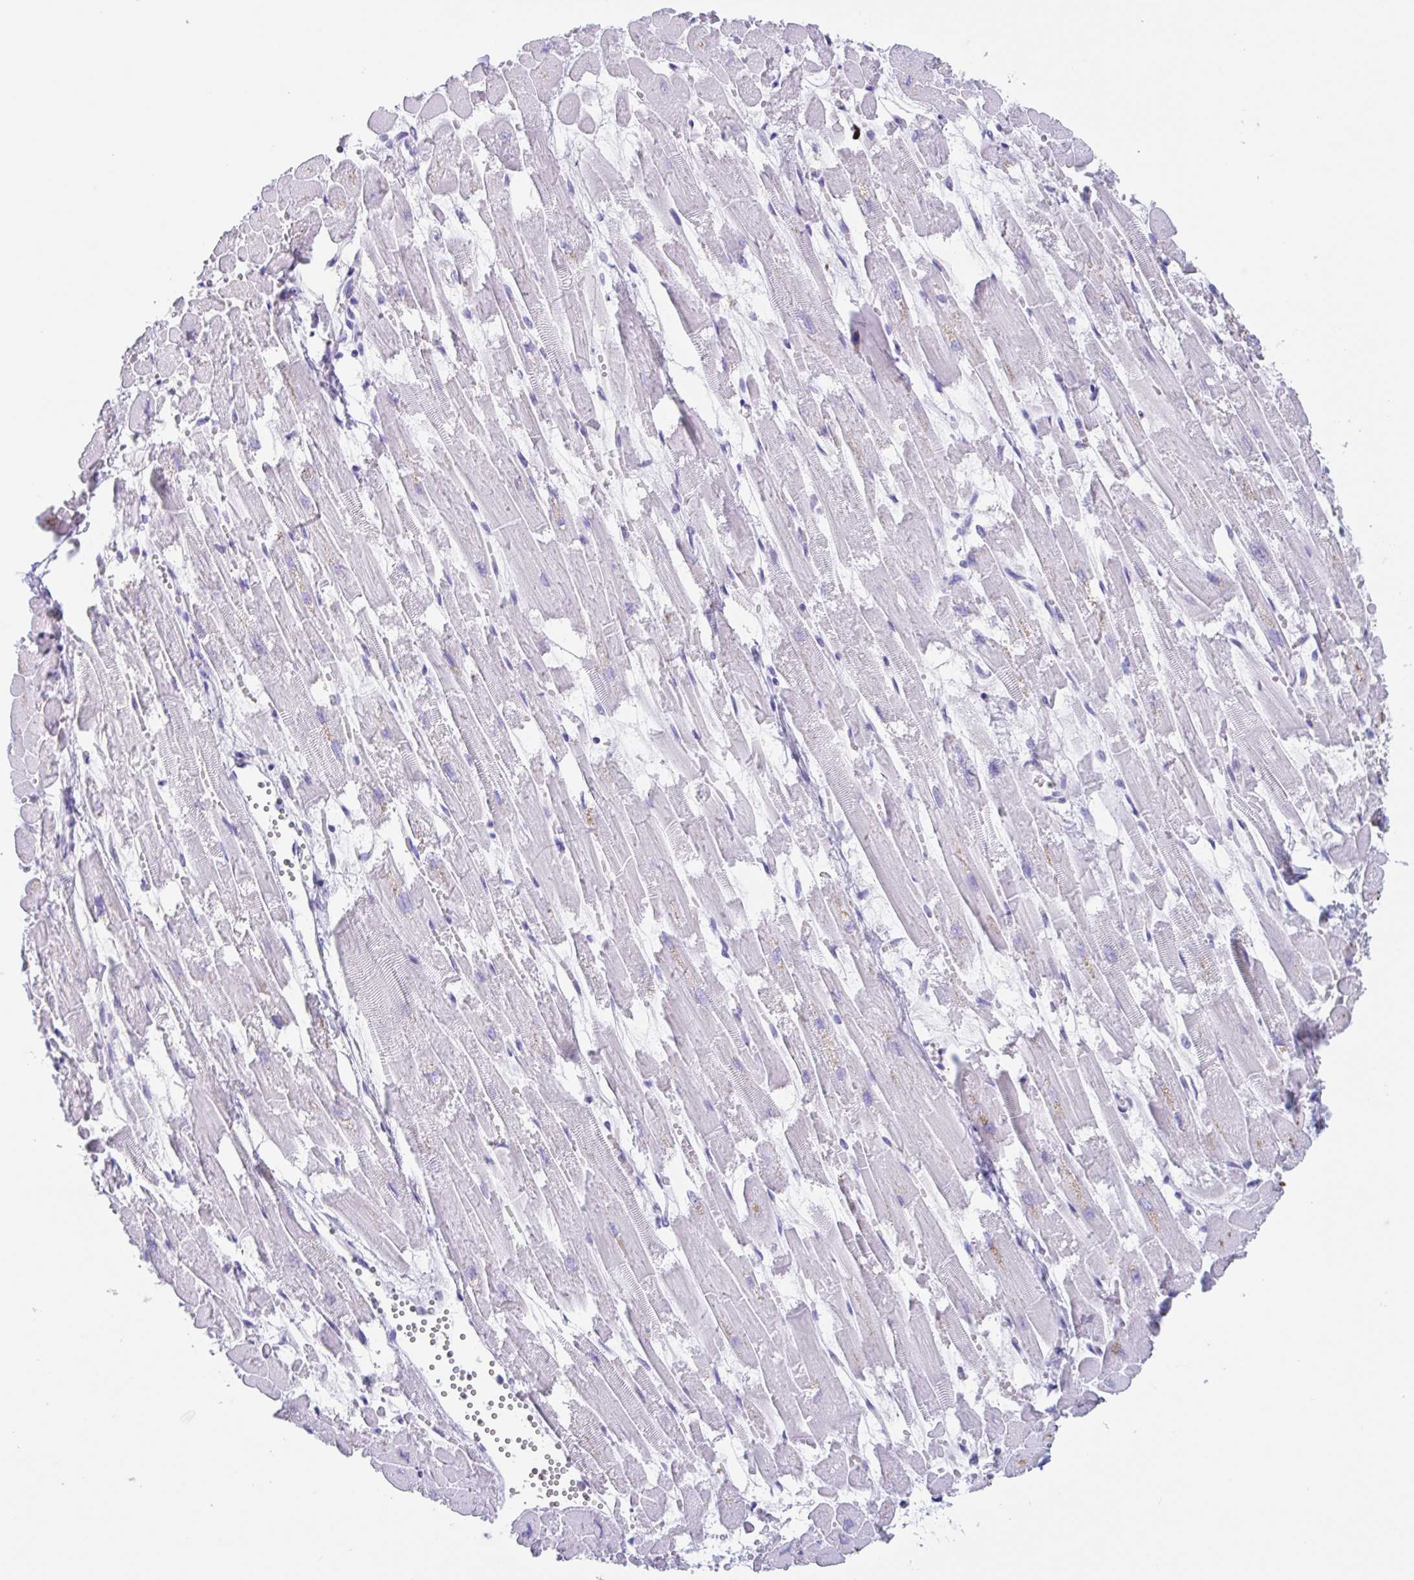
{"staining": {"intensity": "negative", "quantity": "none", "location": "none"}, "tissue": "heart muscle", "cell_type": "Cardiomyocytes", "image_type": "normal", "snomed": [{"axis": "morphology", "description": "Normal tissue, NOS"}, {"axis": "topography", "description": "Heart"}], "caption": "Image shows no significant protein staining in cardiomyocytes of normal heart muscle.", "gene": "TAS2R41", "patient": {"sex": "female", "age": 52}}